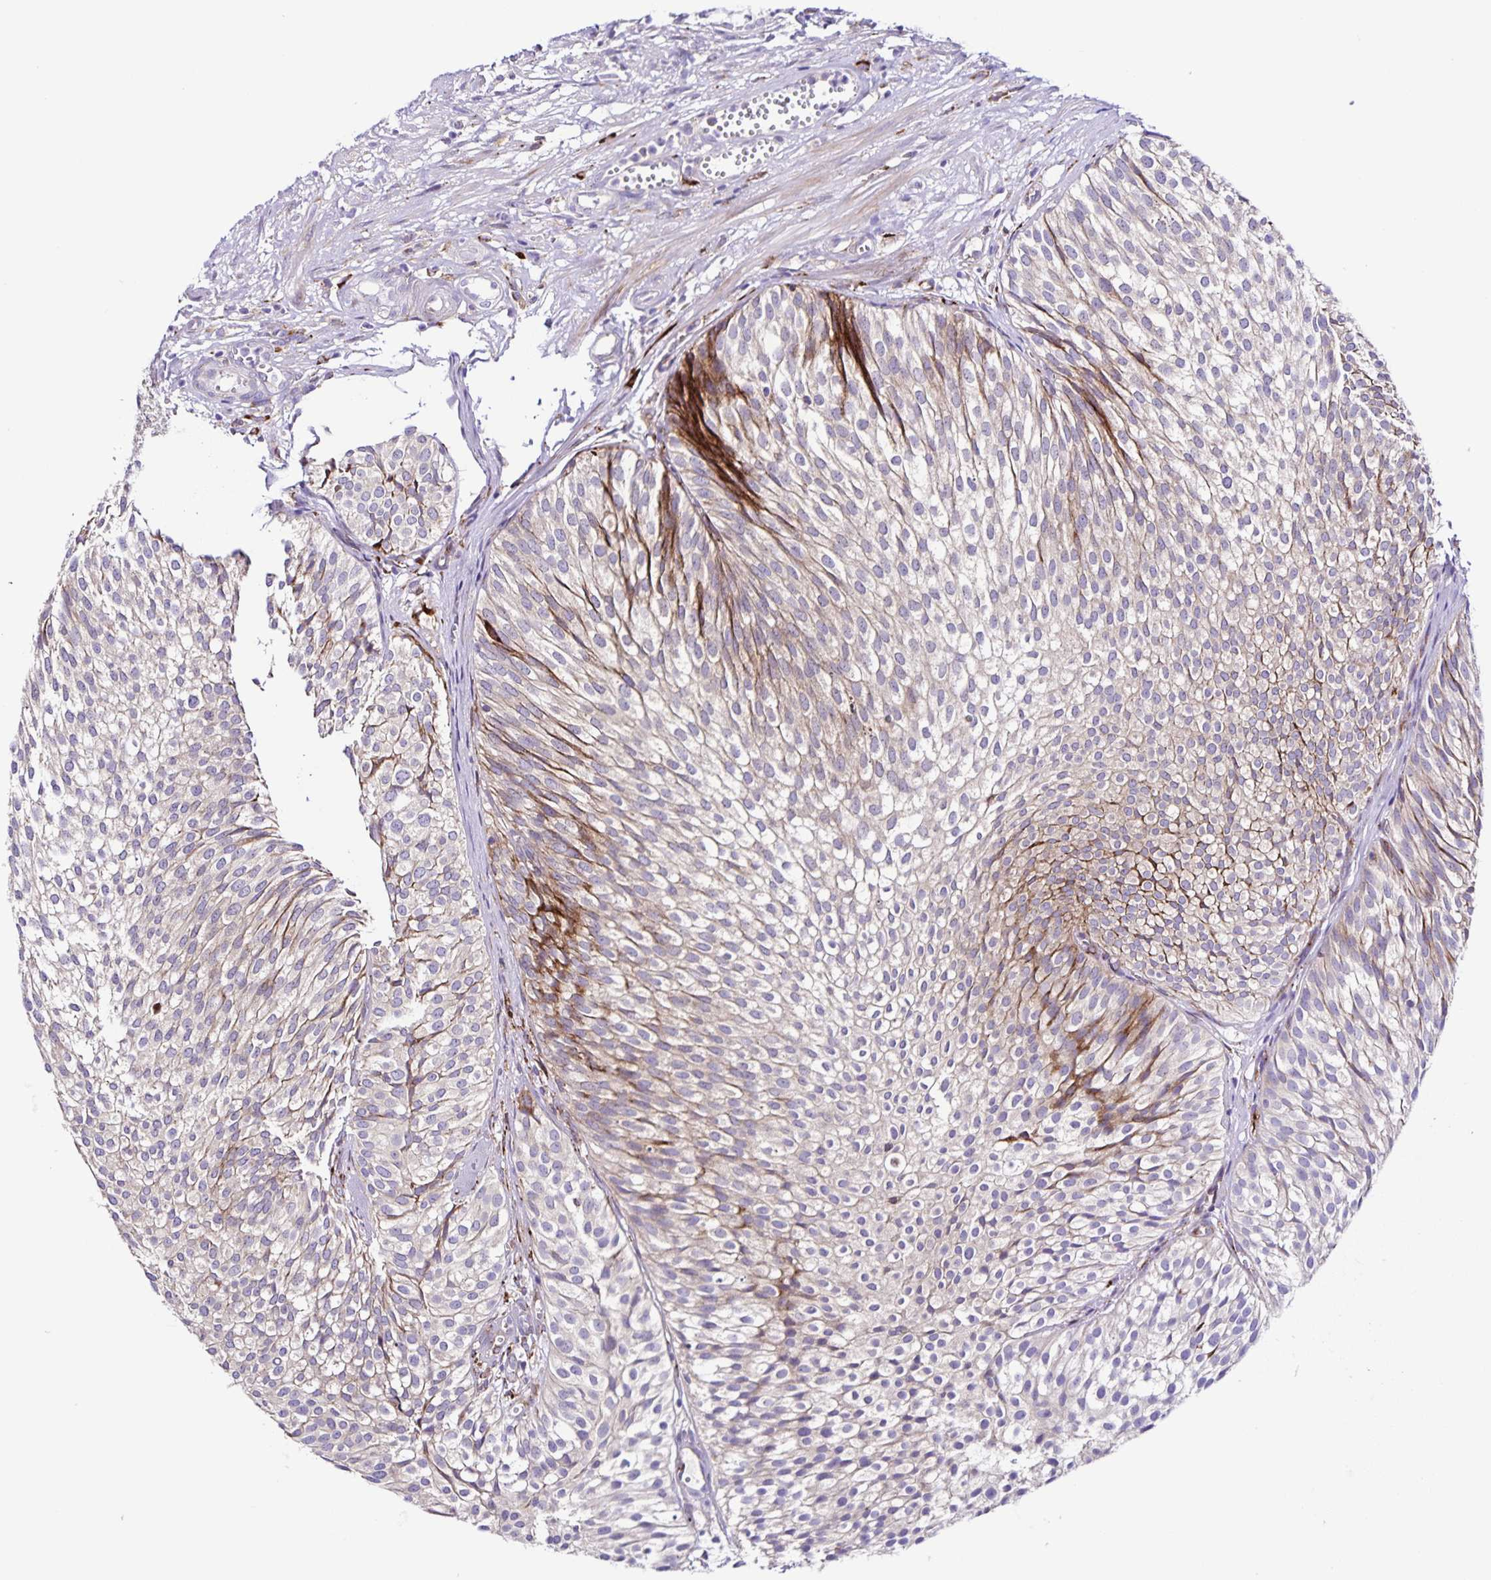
{"staining": {"intensity": "weak", "quantity": "<25%", "location": "cytoplasmic/membranous"}, "tissue": "urothelial cancer", "cell_type": "Tumor cells", "image_type": "cancer", "snomed": [{"axis": "morphology", "description": "Urothelial carcinoma, Low grade"}, {"axis": "topography", "description": "Urinary bladder"}], "caption": "The photomicrograph reveals no significant expression in tumor cells of urothelial cancer. (DAB immunohistochemistry visualized using brightfield microscopy, high magnification).", "gene": "OSBPL5", "patient": {"sex": "male", "age": 91}}